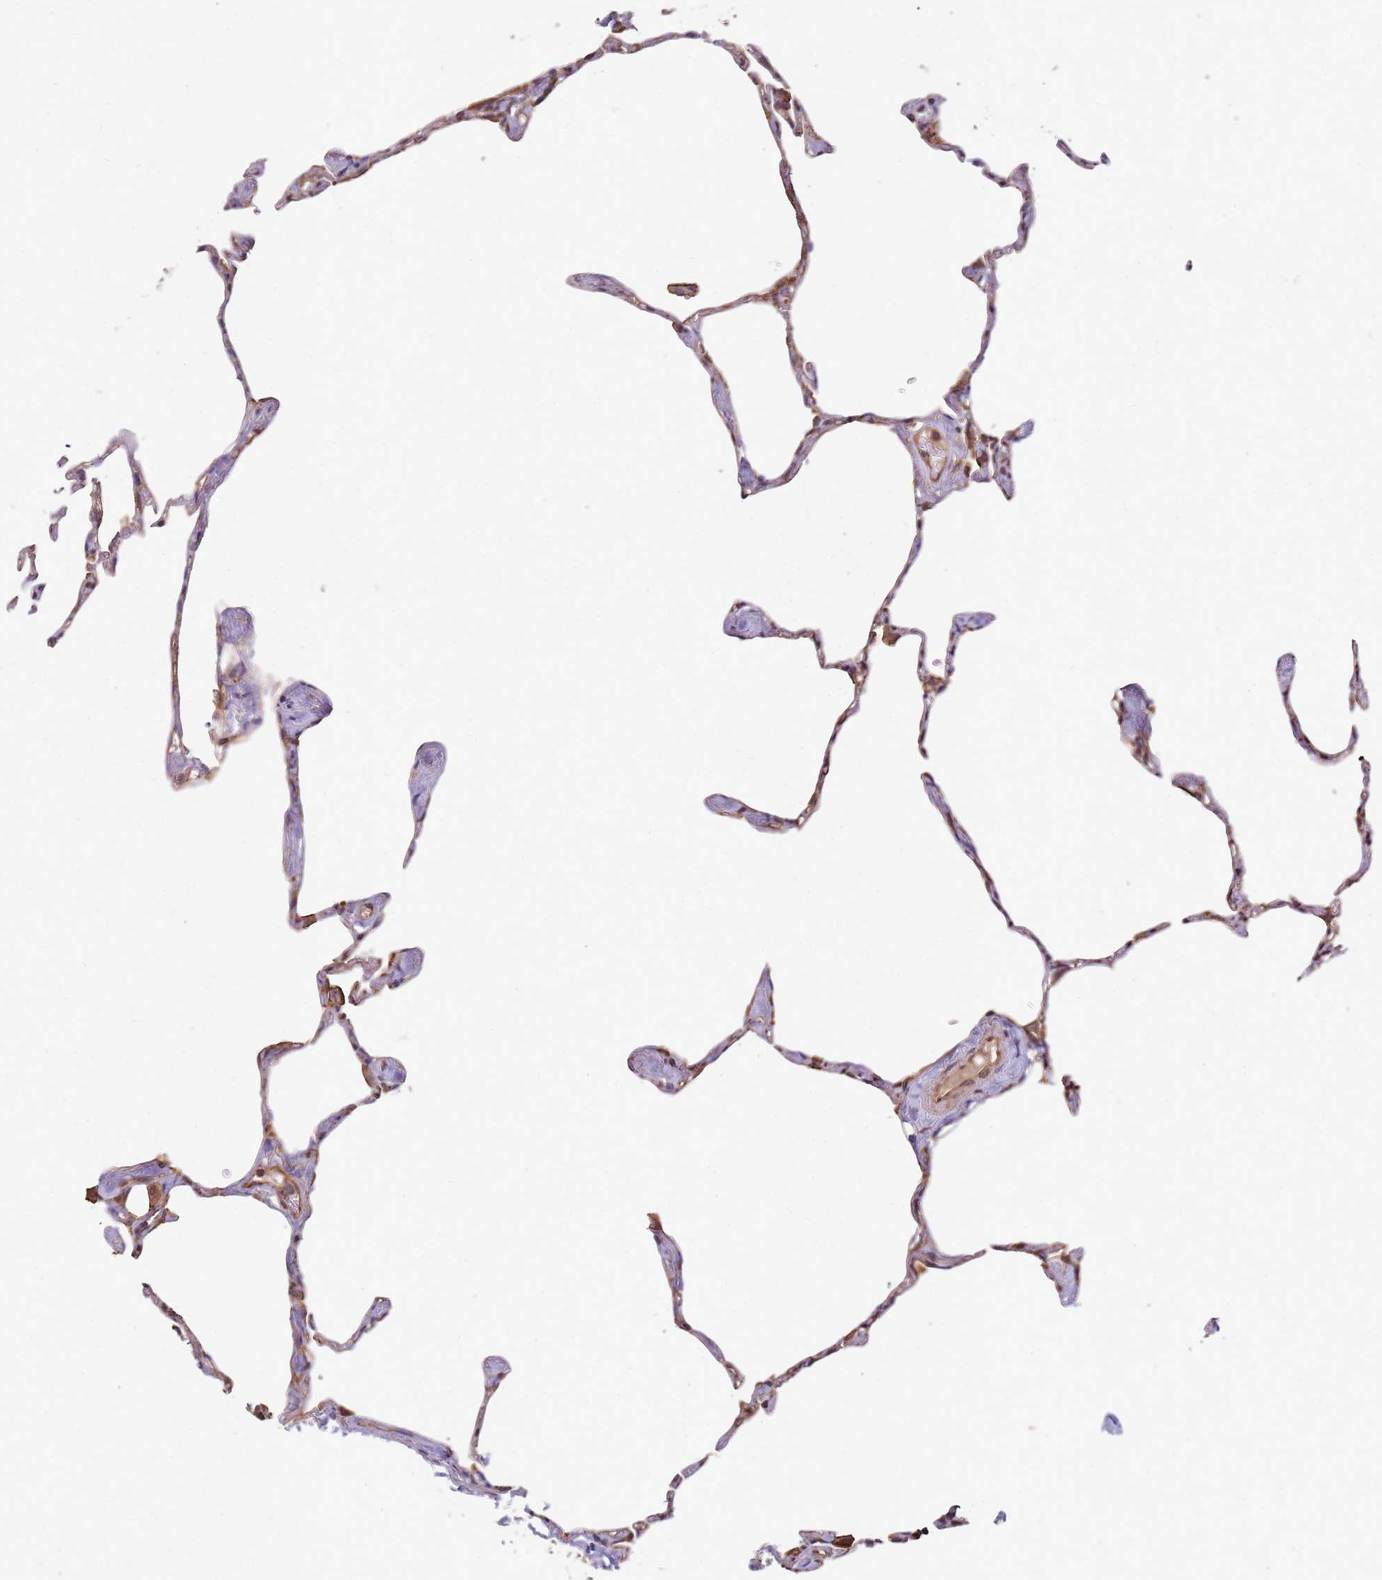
{"staining": {"intensity": "moderate", "quantity": ">75%", "location": "cytoplasmic/membranous"}, "tissue": "lung", "cell_type": "Alveolar cells", "image_type": "normal", "snomed": [{"axis": "morphology", "description": "Normal tissue, NOS"}, {"axis": "topography", "description": "Lung"}], "caption": "A brown stain shows moderate cytoplasmic/membranous positivity of a protein in alveolar cells of benign human lung. The staining was performed using DAB (3,3'-diaminobenzidine) to visualize the protein expression in brown, while the nuclei were stained in blue with hematoxylin (Magnification: 20x).", "gene": "C2CD4B", "patient": {"sex": "male", "age": 65}}